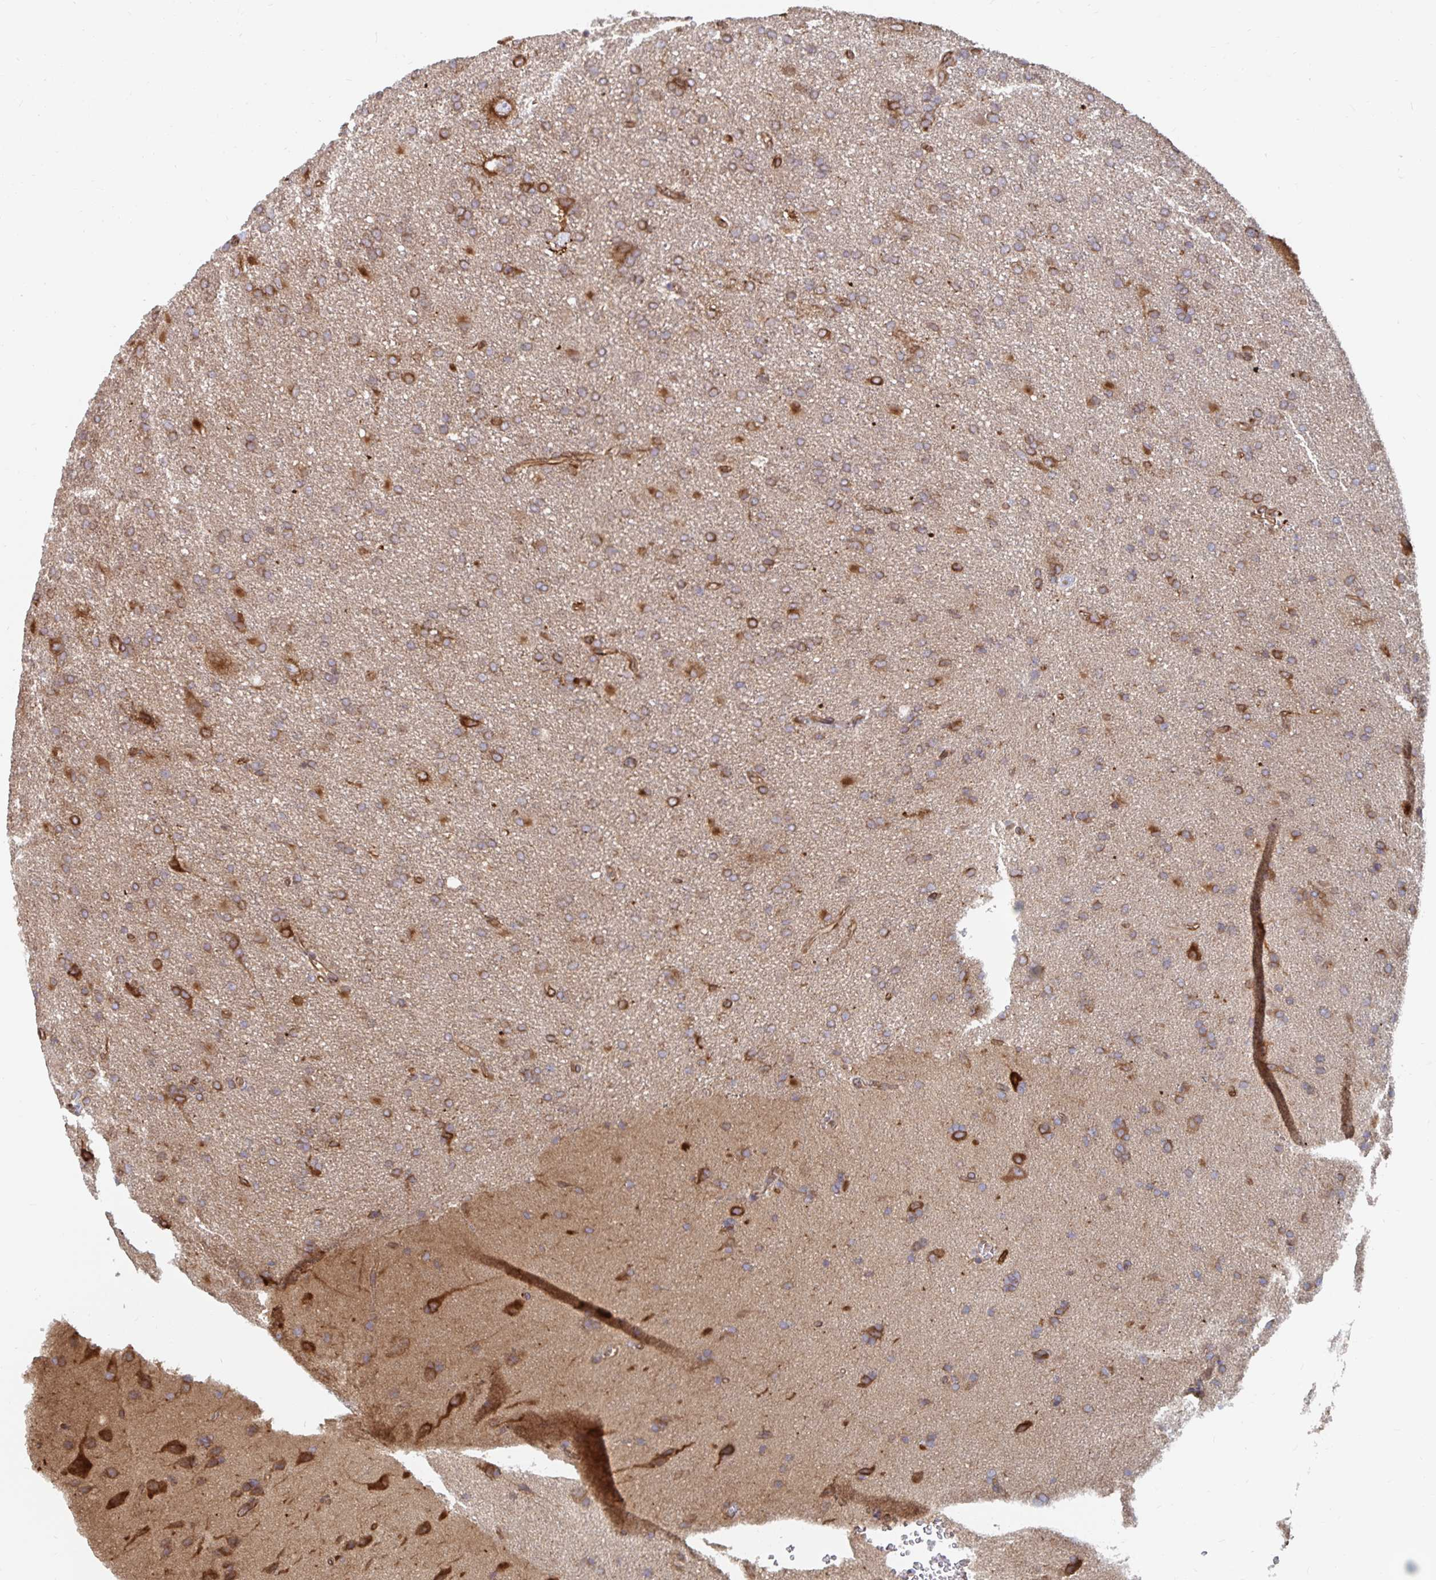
{"staining": {"intensity": "moderate", "quantity": ">75%", "location": "cytoplasmic/membranous"}, "tissue": "glioma", "cell_type": "Tumor cells", "image_type": "cancer", "snomed": [{"axis": "morphology", "description": "Glioma, malignant, Low grade"}, {"axis": "topography", "description": "Brain"}], "caption": "Glioma stained with a brown dye shows moderate cytoplasmic/membranous positive positivity in about >75% of tumor cells.", "gene": "BCAP29", "patient": {"sex": "male", "age": 66}}